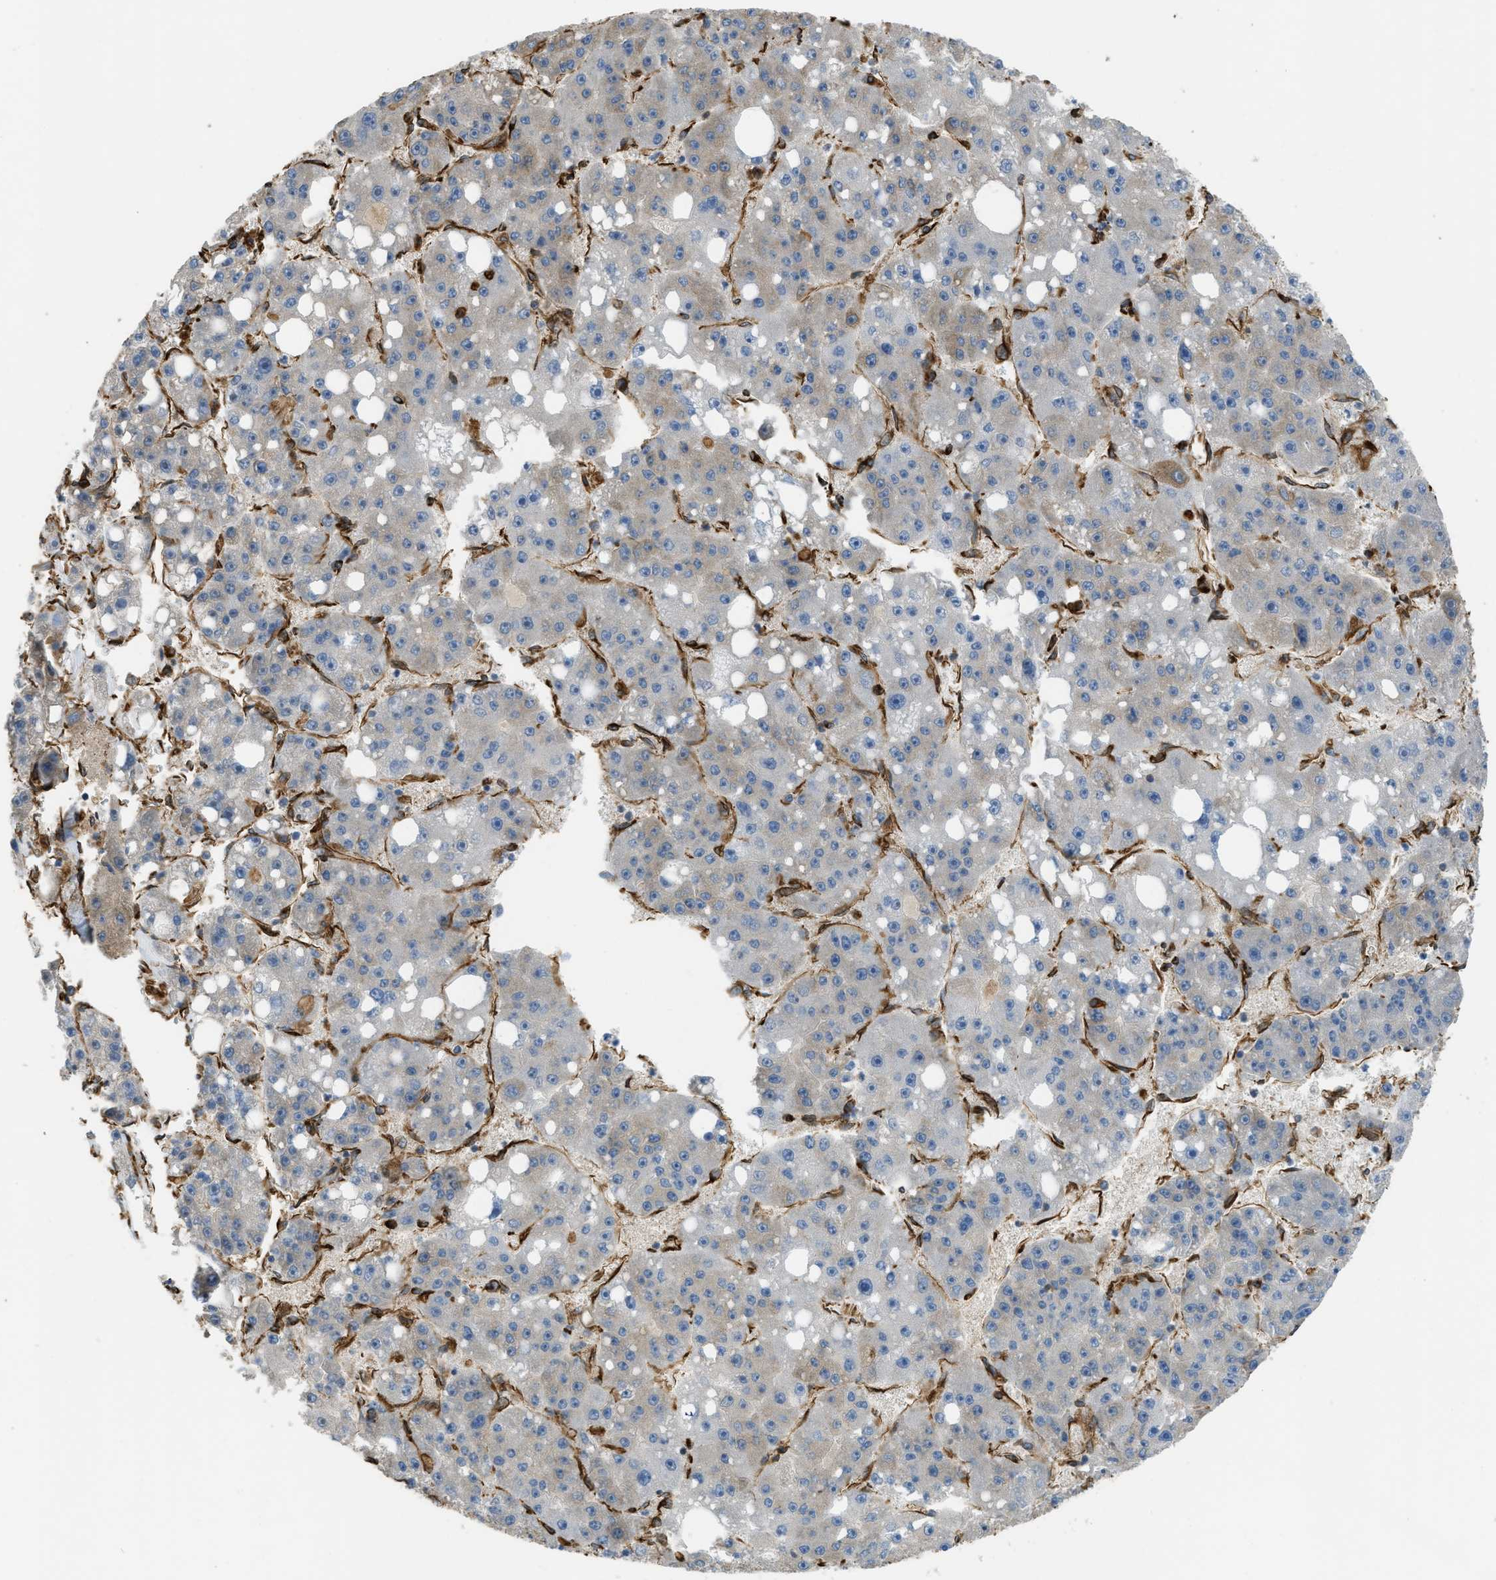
{"staining": {"intensity": "negative", "quantity": "none", "location": "none"}, "tissue": "liver cancer", "cell_type": "Tumor cells", "image_type": "cancer", "snomed": [{"axis": "morphology", "description": "Carcinoma, Hepatocellular, NOS"}, {"axis": "topography", "description": "Liver"}], "caption": "A high-resolution photomicrograph shows immunohistochemistry (IHC) staining of hepatocellular carcinoma (liver), which demonstrates no significant positivity in tumor cells.", "gene": "BEX3", "patient": {"sex": "female", "age": 61}}